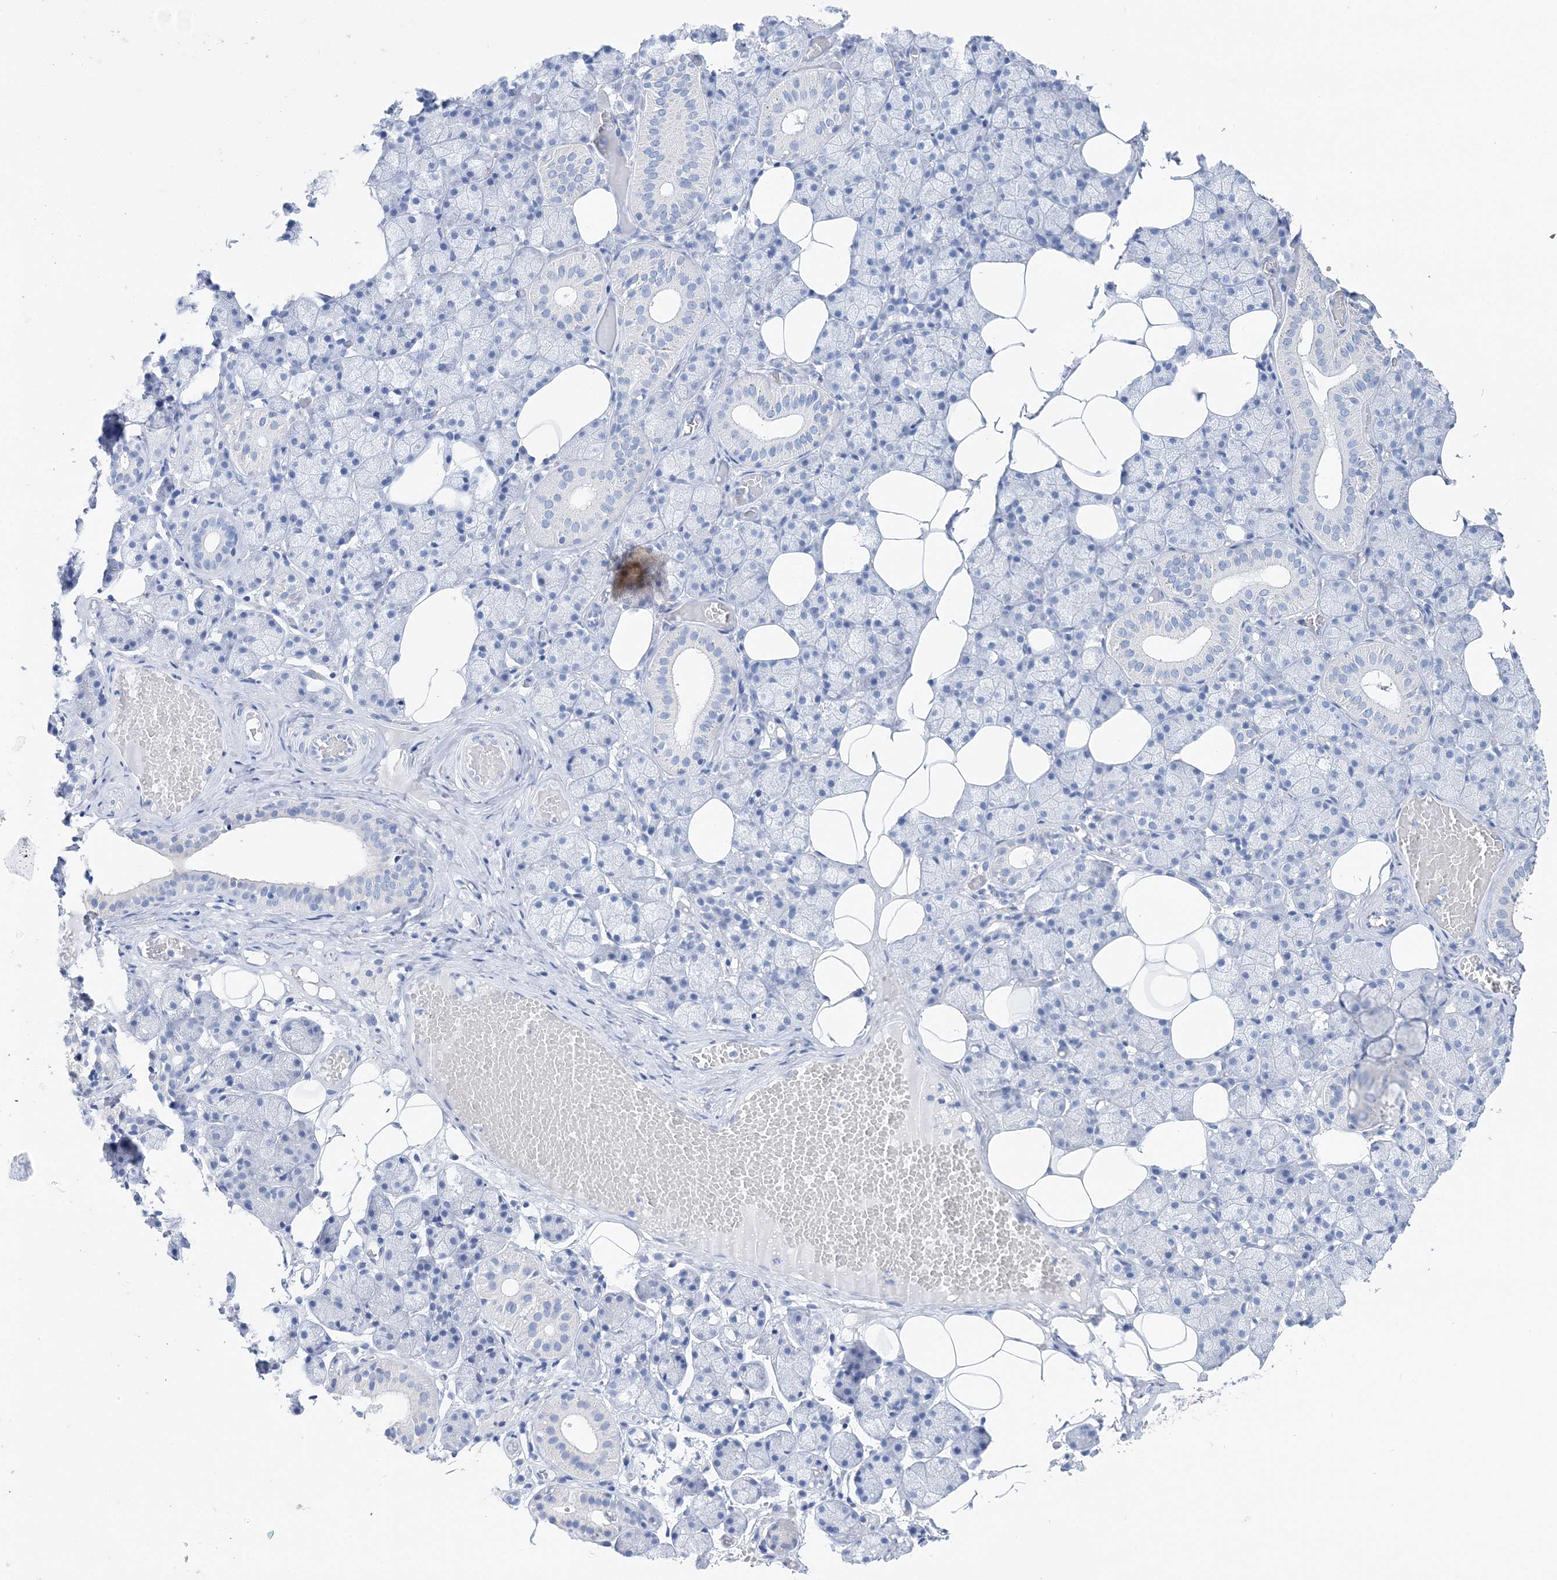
{"staining": {"intensity": "negative", "quantity": "none", "location": "none"}, "tissue": "salivary gland", "cell_type": "Glandular cells", "image_type": "normal", "snomed": [{"axis": "morphology", "description": "Normal tissue, NOS"}, {"axis": "topography", "description": "Salivary gland"}], "caption": "Benign salivary gland was stained to show a protein in brown. There is no significant staining in glandular cells. (Stains: DAB IHC with hematoxylin counter stain, Microscopy: brightfield microscopy at high magnification).", "gene": "TSPYL6", "patient": {"sex": "female", "age": 33}}